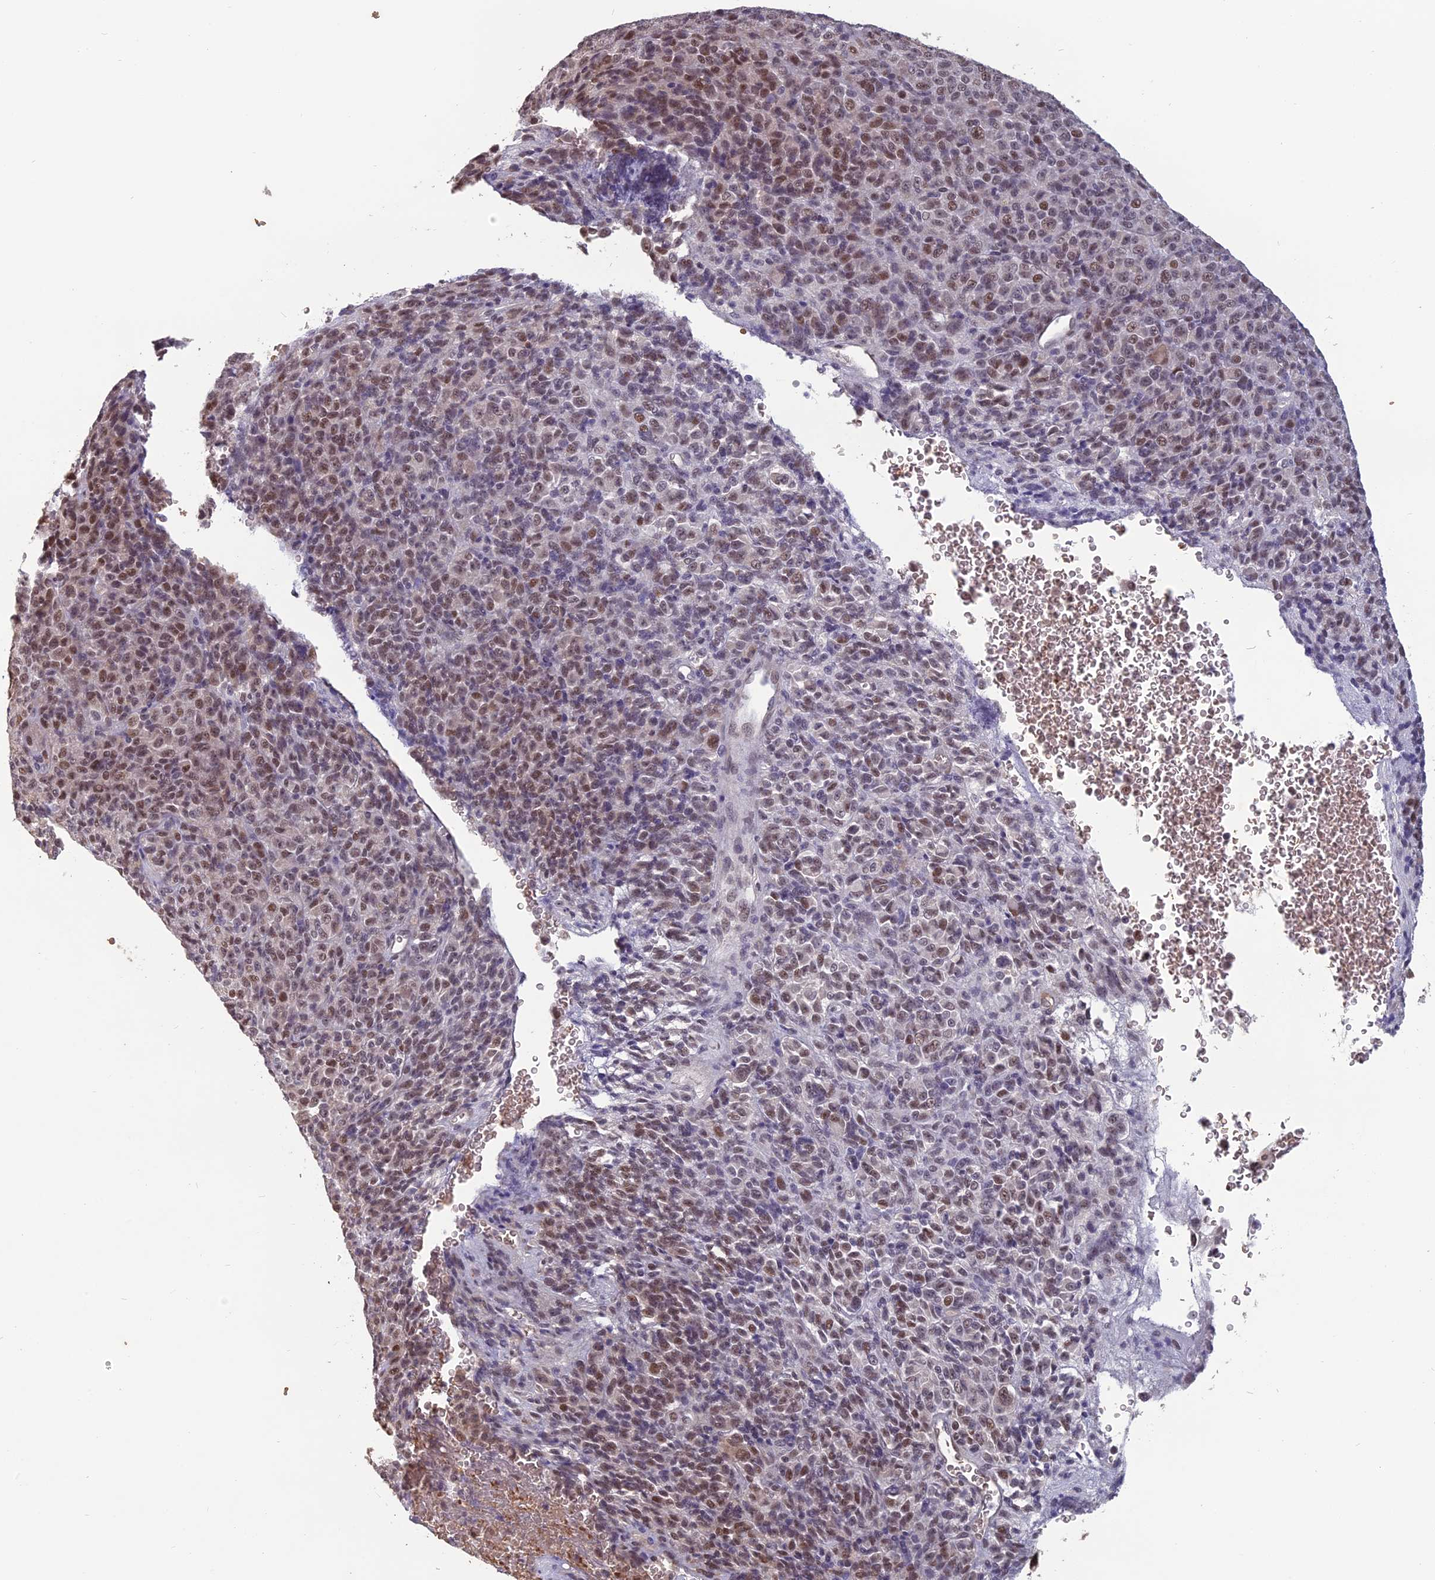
{"staining": {"intensity": "moderate", "quantity": ">75%", "location": "nuclear"}, "tissue": "melanoma", "cell_type": "Tumor cells", "image_type": "cancer", "snomed": [{"axis": "morphology", "description": "Malignant melanoma, Metastatic site"}, {"axis": "topography", "description": "Brain"}], "caption": "An IHC micrograph of neoplastic tissue is shown. Protein staining in brown labels moderate nuclear positivity in melanoma within tumor cells. (brown staining indicates protein expression, while blue staining denotes nuclei).", "gene": "MFAP1", "patient": {"sex": "female", "age": 56}}